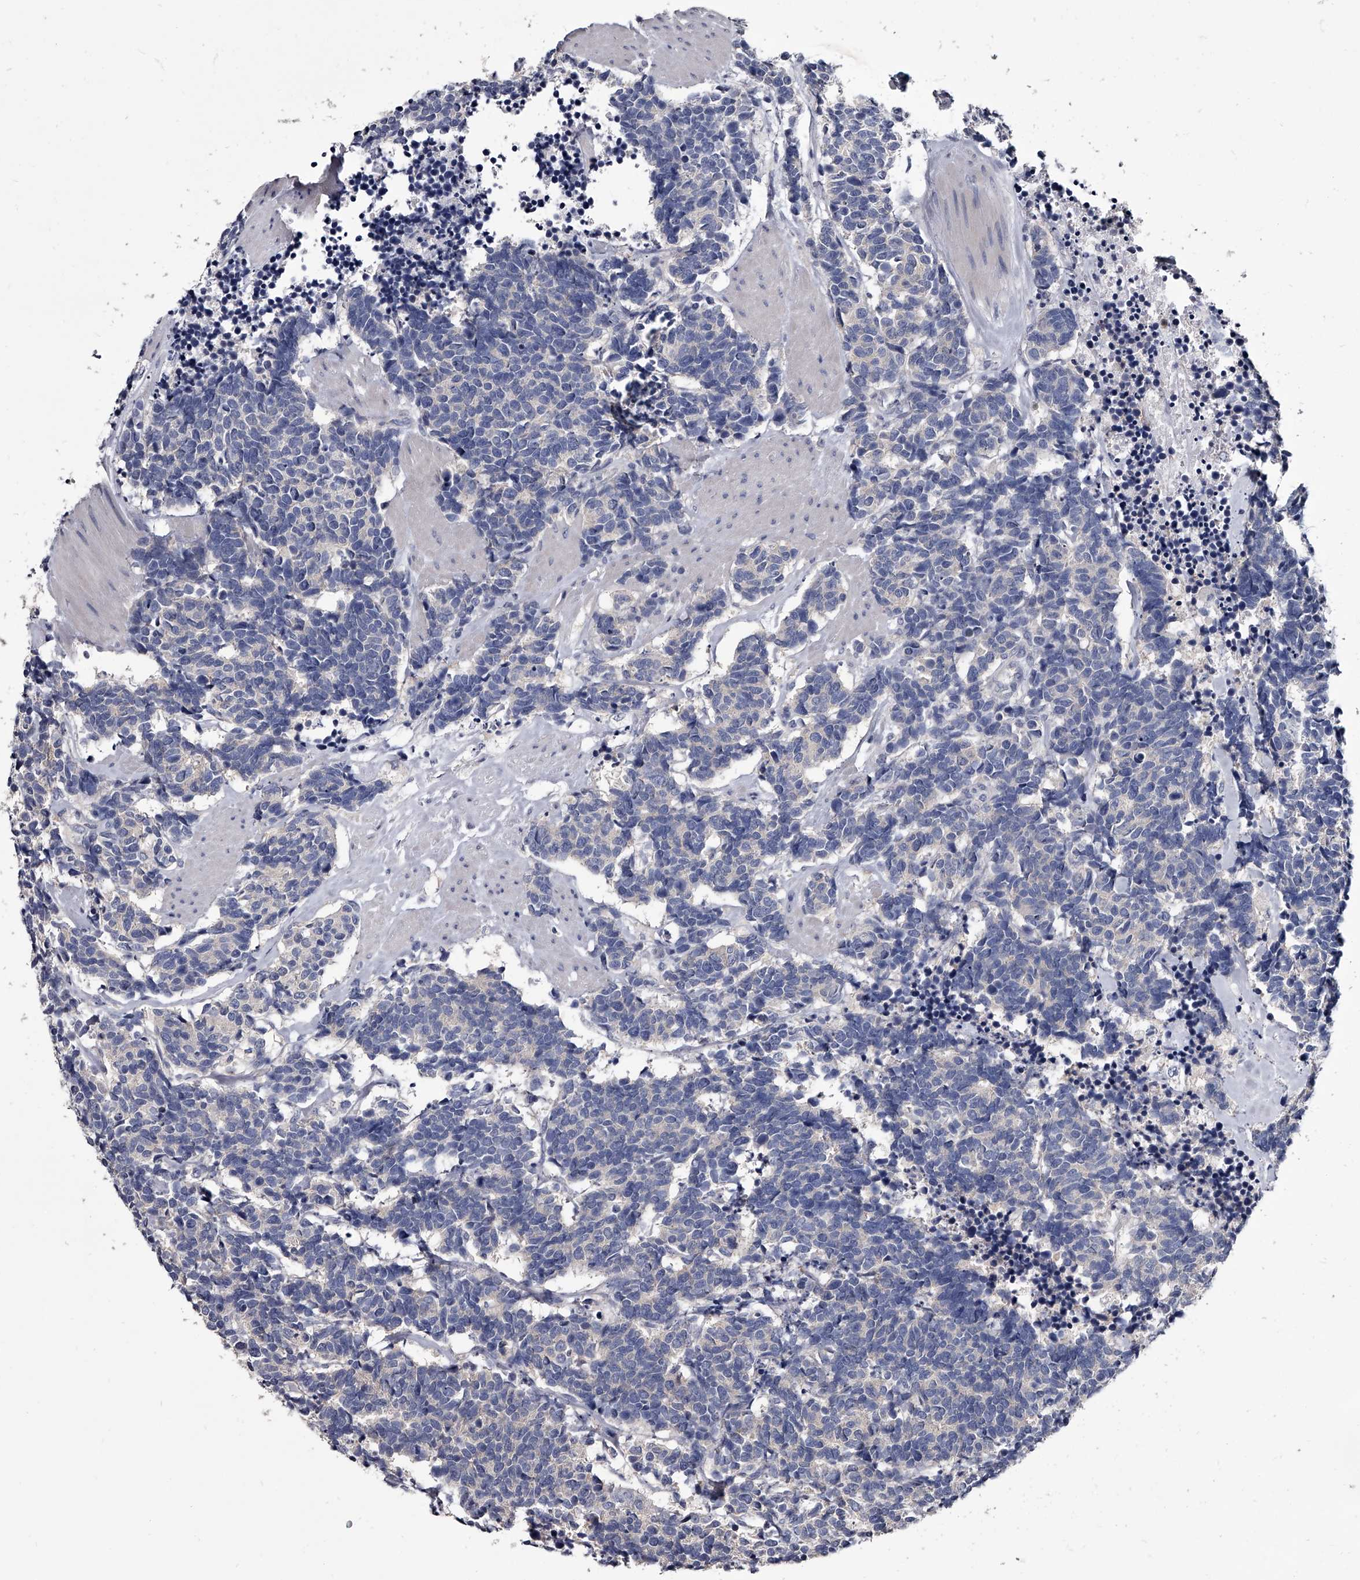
{"staining": {"intensity": "negative", "quantity": "none", "location": "none"}, "tissue": "carcinoid", "cell_type": "Tumor cells", "image_type": "cancer", "snomed": [{"axis": "morphology", "description": "Carcinoma, NOS"}, {"axis": "morphology", "description": "Carcinoid, malignant, NOS"}, {"axis": "topography", "description": "Urinary bladder"}], "caption": "Histopathology image shows no significant protein expression in tumor cells of carcinoid. (IHC, brightfield microscopy, high magnification).", "gene": "GAPVD1", "patient": {"sex": "male", "age": 57}}